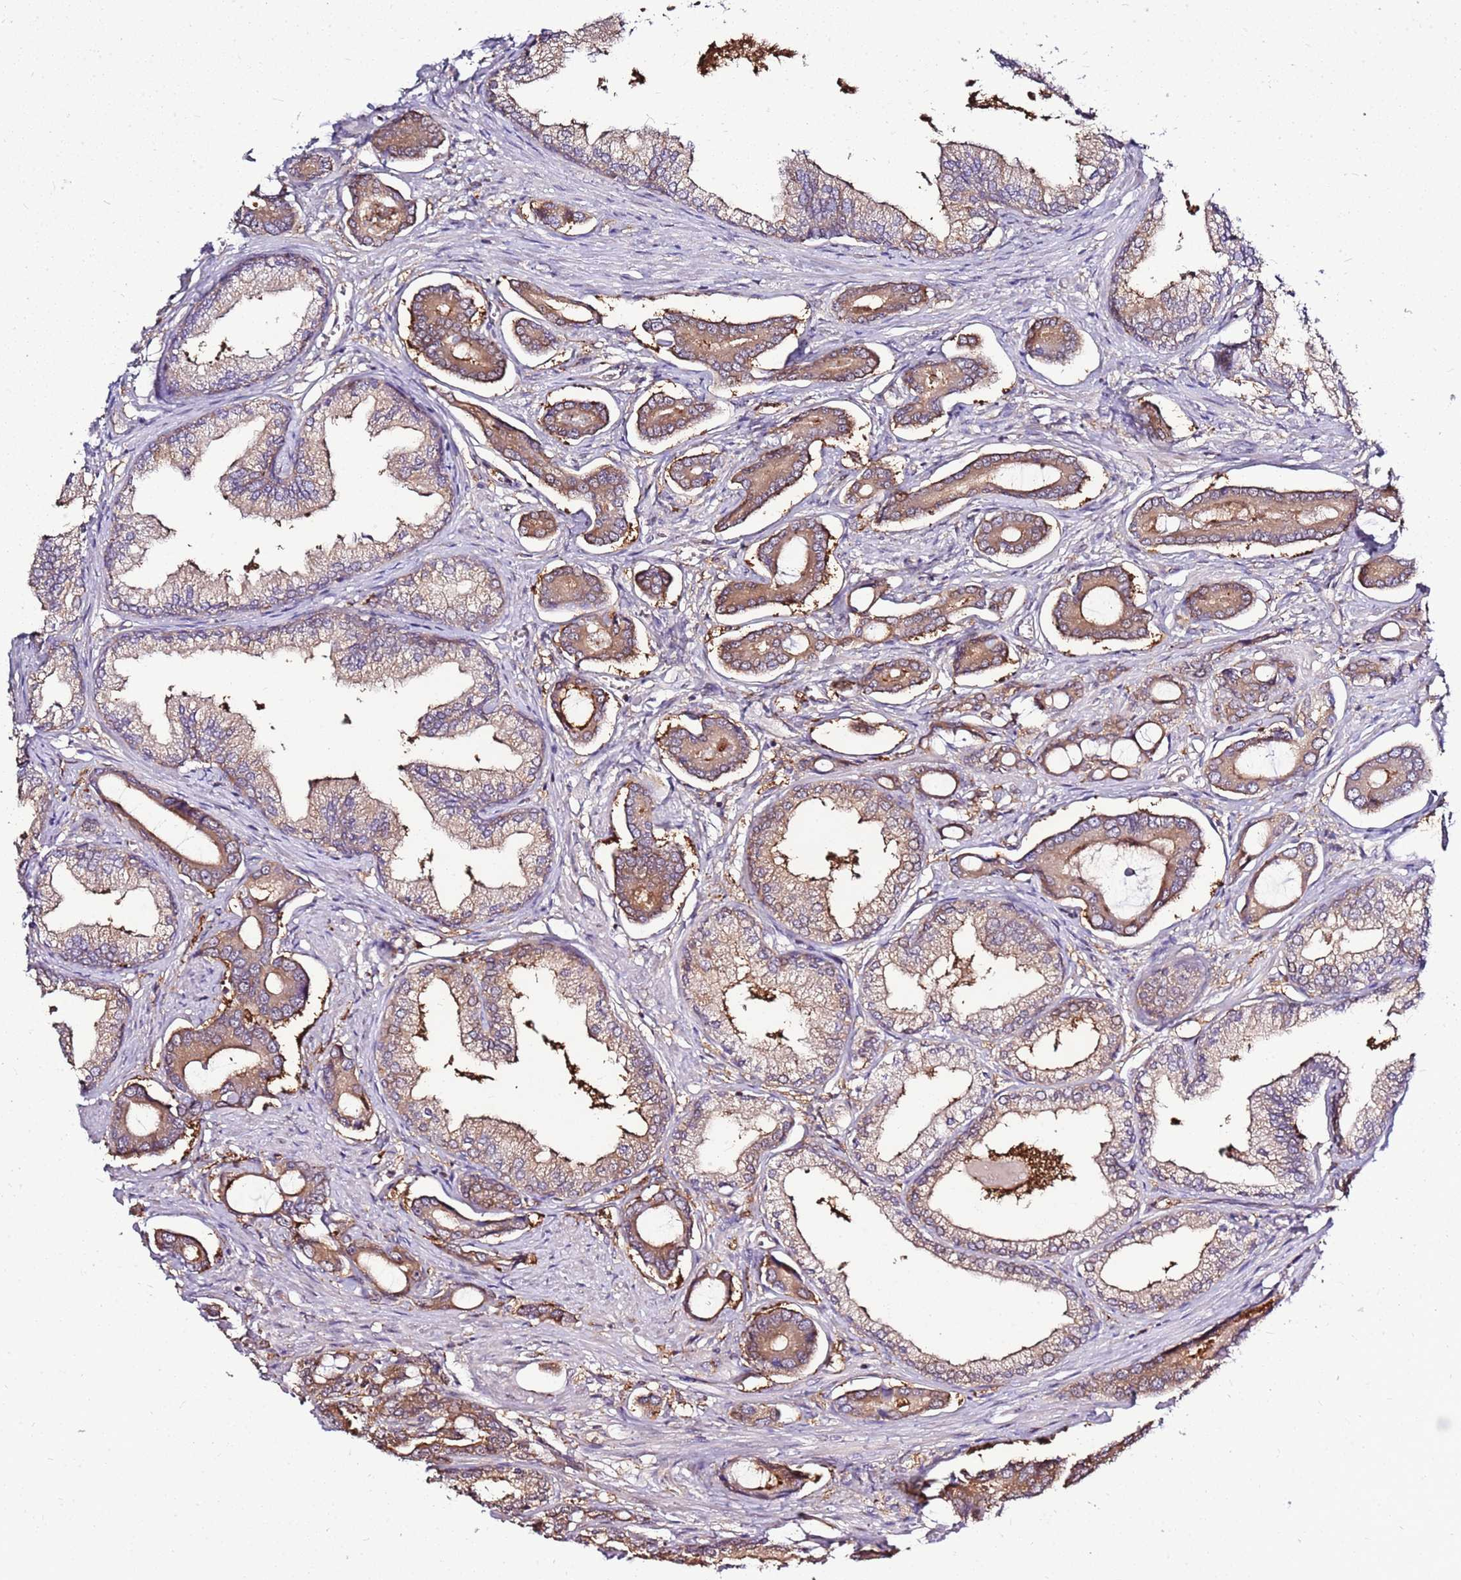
{"staining": {"intensity": "moderate", "quantity": ">75%", "location": "cytoplasmic/membranous"}, "tissue": "prostate cancer", "cell_type": "Tumor cells", "image_type": "cancer", "snomed": [{"axis": "morphology", "description": "Adenocarcinoma, NOS"}, {"axis": "topography", "description": "Prostate and seminal vesicle, NOS"}], "caption": "The immunohistochemical stain shows moderate cytoplasmic/membranous expression in tumor cells of adenocarcinoma (prostate) tissue.", "gene": "ATXN2L", "patient": {"sex": "male", "age": 76}}